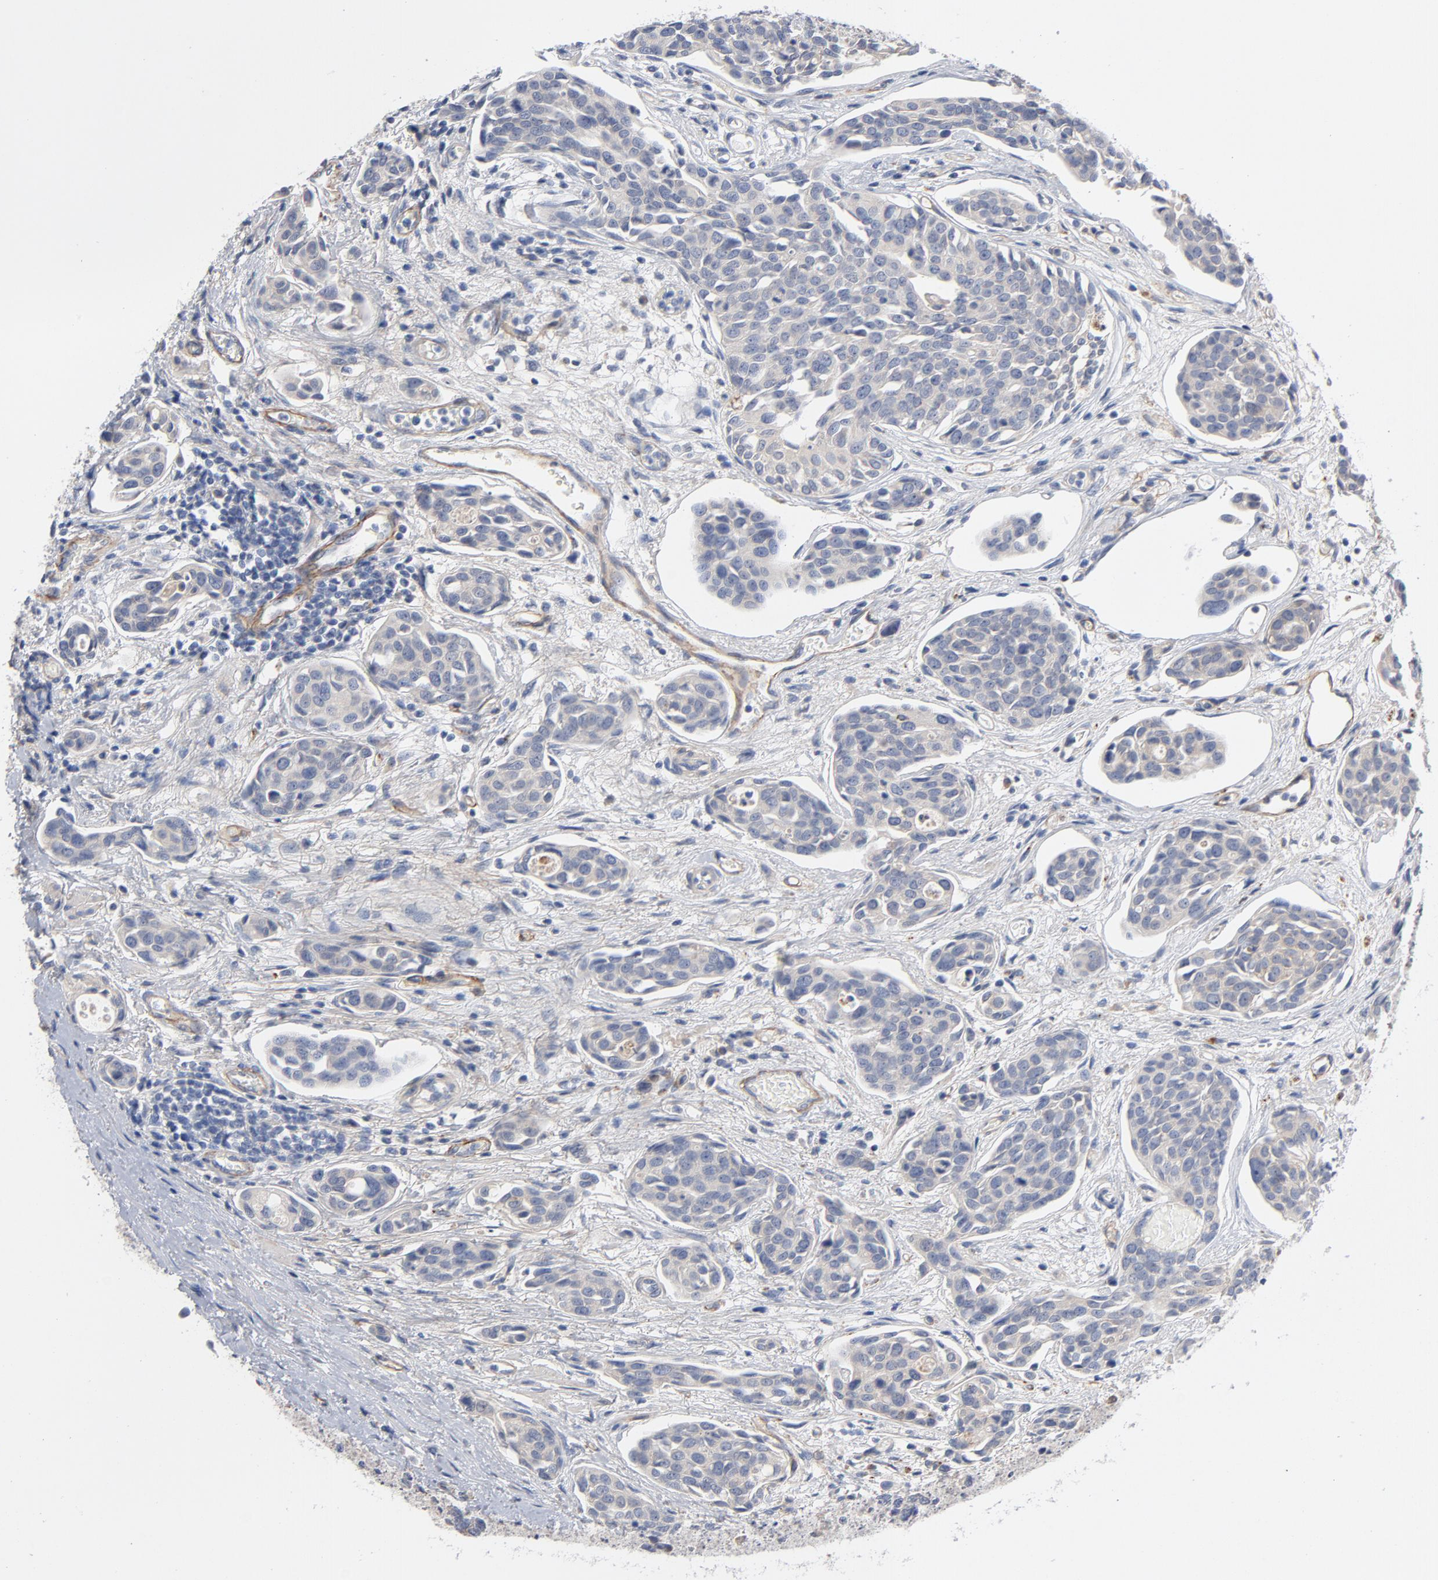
{"staining": {"intensity": "weak", "quantity": "25%-75%", "location": "cytoplasmic/membranous"}, "tissue": "urothelial cancer", "cell_type": "Tumor cells", "image_type": "cancer", "snomed": [{"axis": "morphology", "description": "Urothelial carcinoma, High grade"}, {"axis": "topography", "description": "Urinary bladder"}], "caption": "DAB (3,3'-diaminobenzidine) immunohistochemical staining of human urothelial carcinoma (high-grade) demonstrates weak cytoplasmic/membranous protein expression in approximately 25%-75% of tumor cells.", "gene": "CCDC134", "patient": {"sex": "male", "age": 78}}